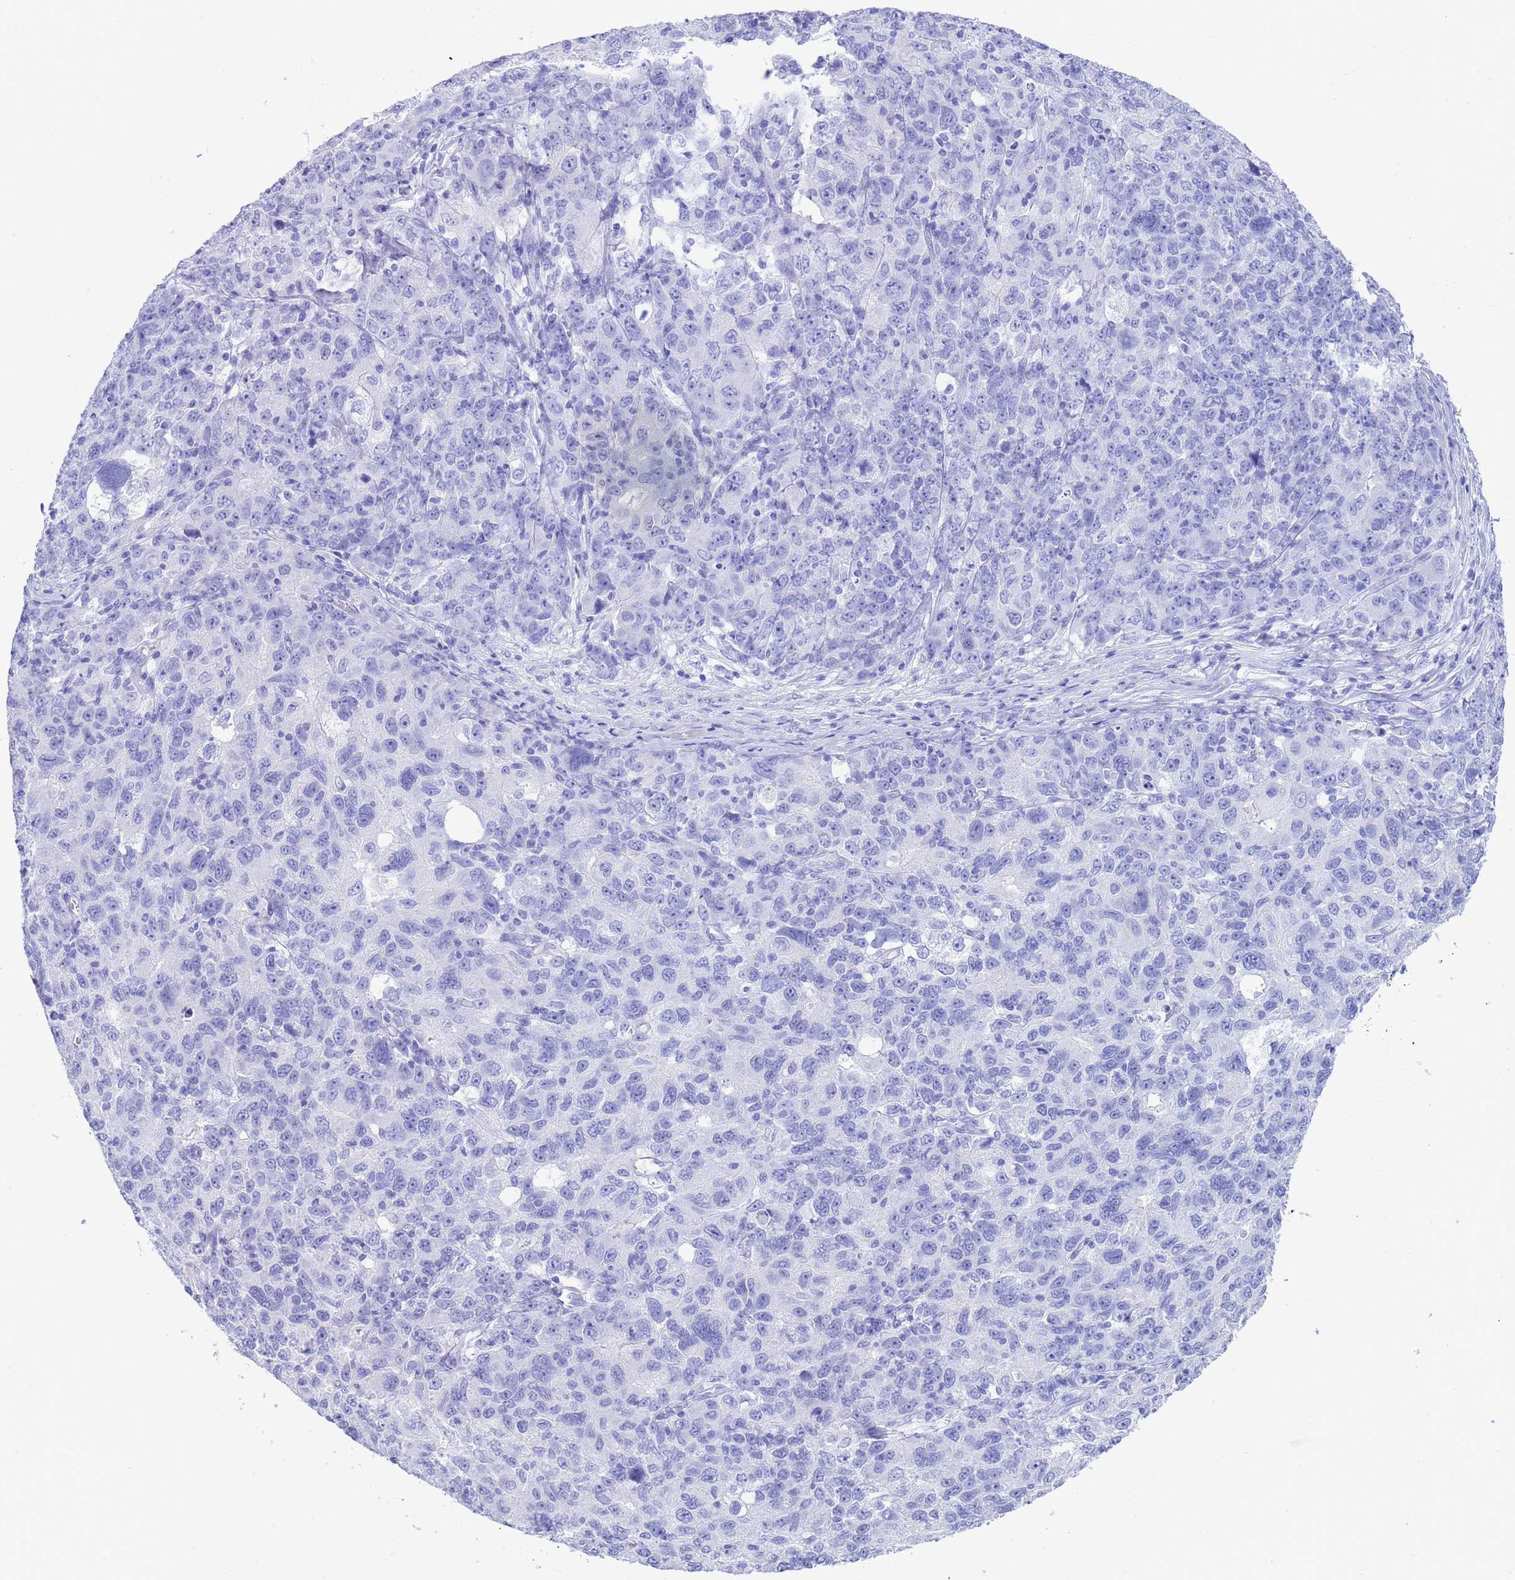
{"staining": {"intensity": "negative", "quantity": "none", "location": "none"}, "tissue": "ovarian cancer", "cell_type": "Tumor cells", "image_type": "cancer", "snomed": [{"axis": "morphology", "description": "Carcinoma, endometroid"}, {"axis": "topography", "description": "Ovary"}], "caption": "Tumor cells are negative for protein expression in human endometroid carcinoma (ovarian).", "gene": "GSTM1", "patient": {"sex": "female", "age": 42}}